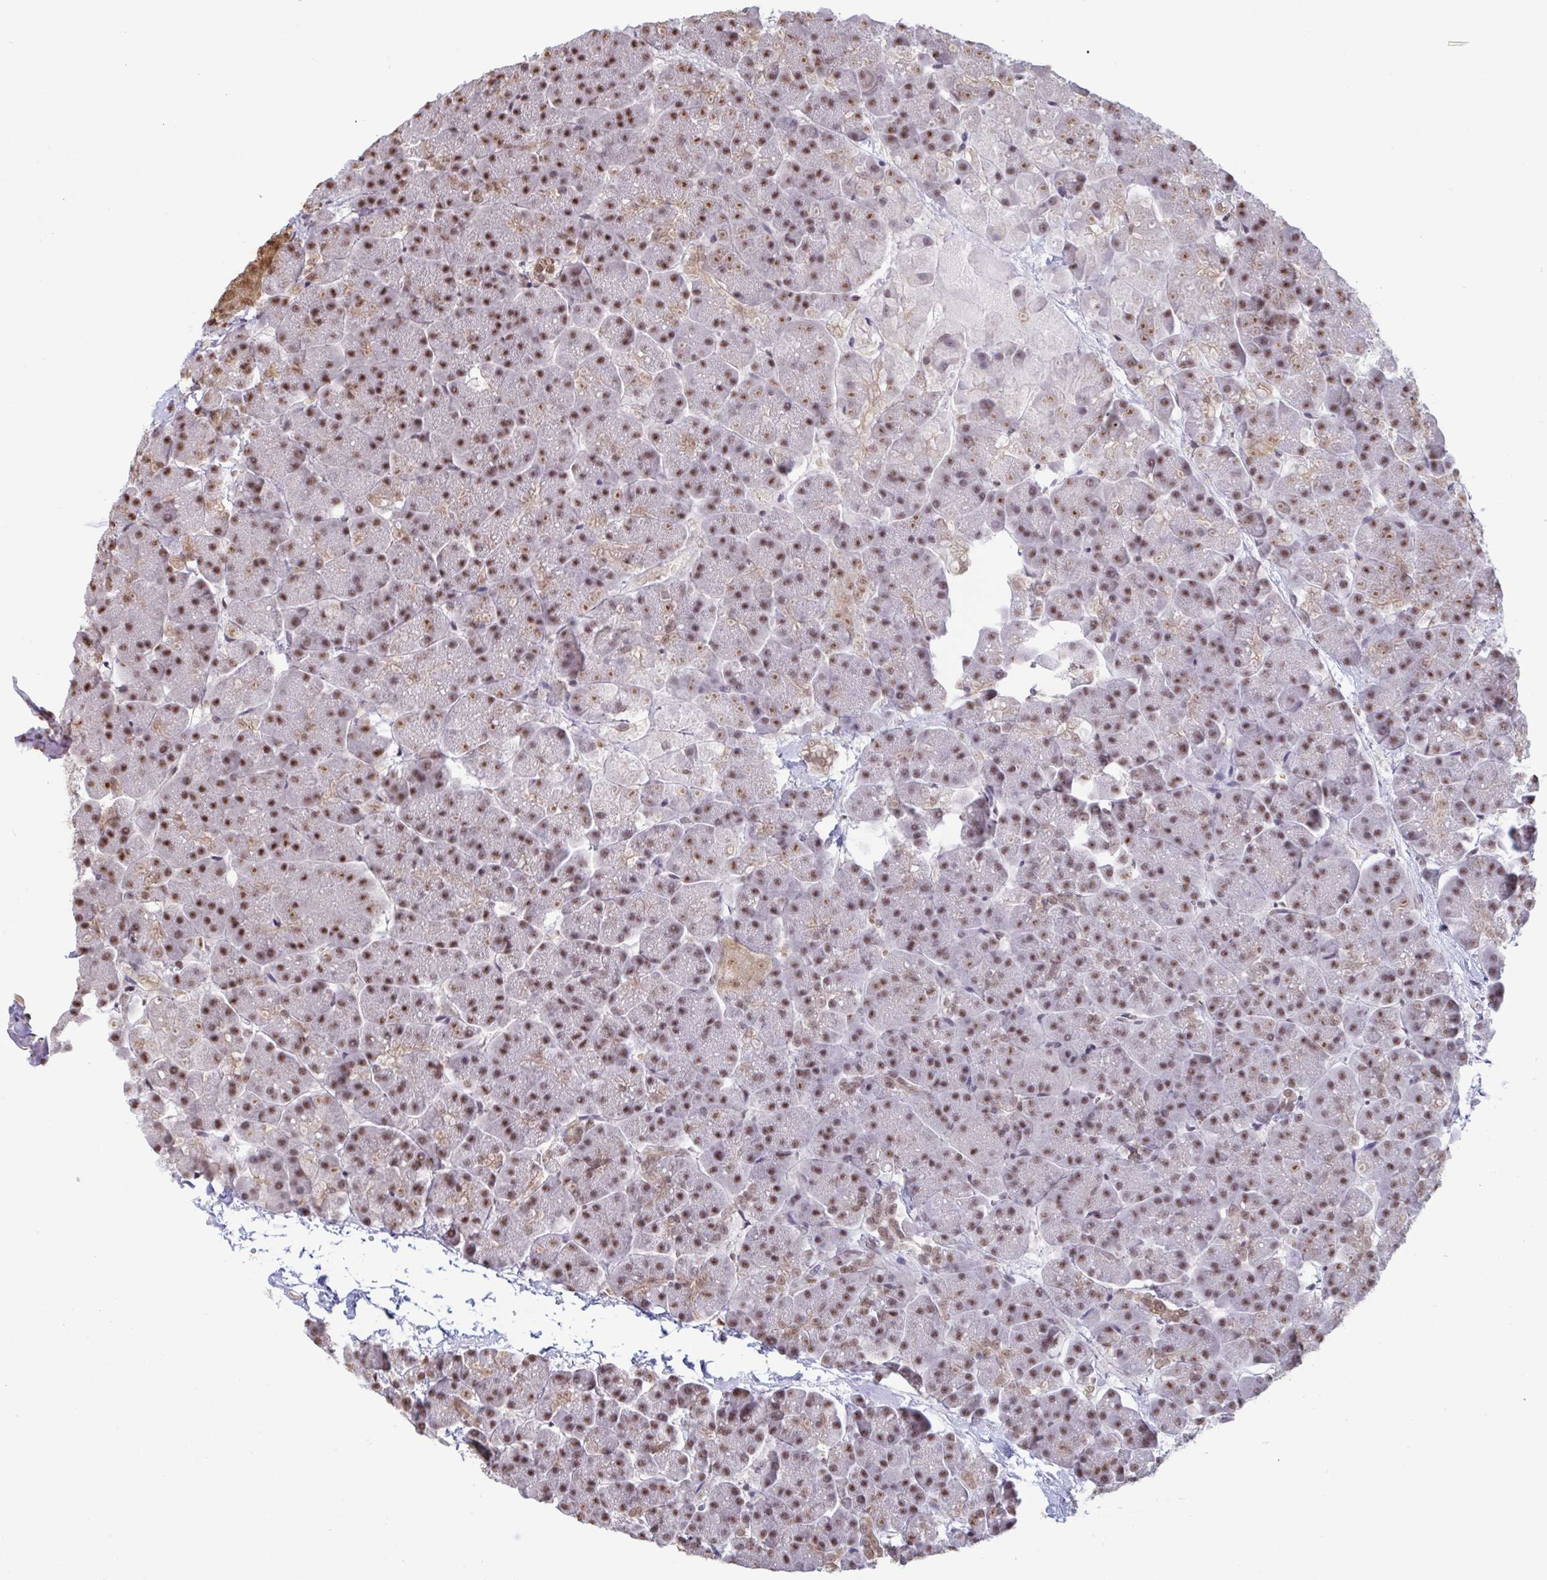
{"staining": {"intensity": "weak", "quantity": "25%-75%", "location": "nuclear"}, "tissue": "pancreas", "cell_type": "Exocrine glandular cells", "image_type": "normal", "snomed": [{"axis": "morphology", "description": "Normal tissue, NOS"}, {"axis": "topography", "description": "Pancreas"}, {"axis": "topography", "description": "Peripheral nerve tissue"}], "caption": "Exocrine glandular cells demonstrate weak nuclear expression in approximately 25%-75% of cells in normal pancreas. The staining was performed using DAB to visualize the protein expression in brown, while the nuclei were stained in blue with hematoxylin (Magnification: 20x).", "gene": "PUF60", "patient": {"sex": "male", "age": 54}}